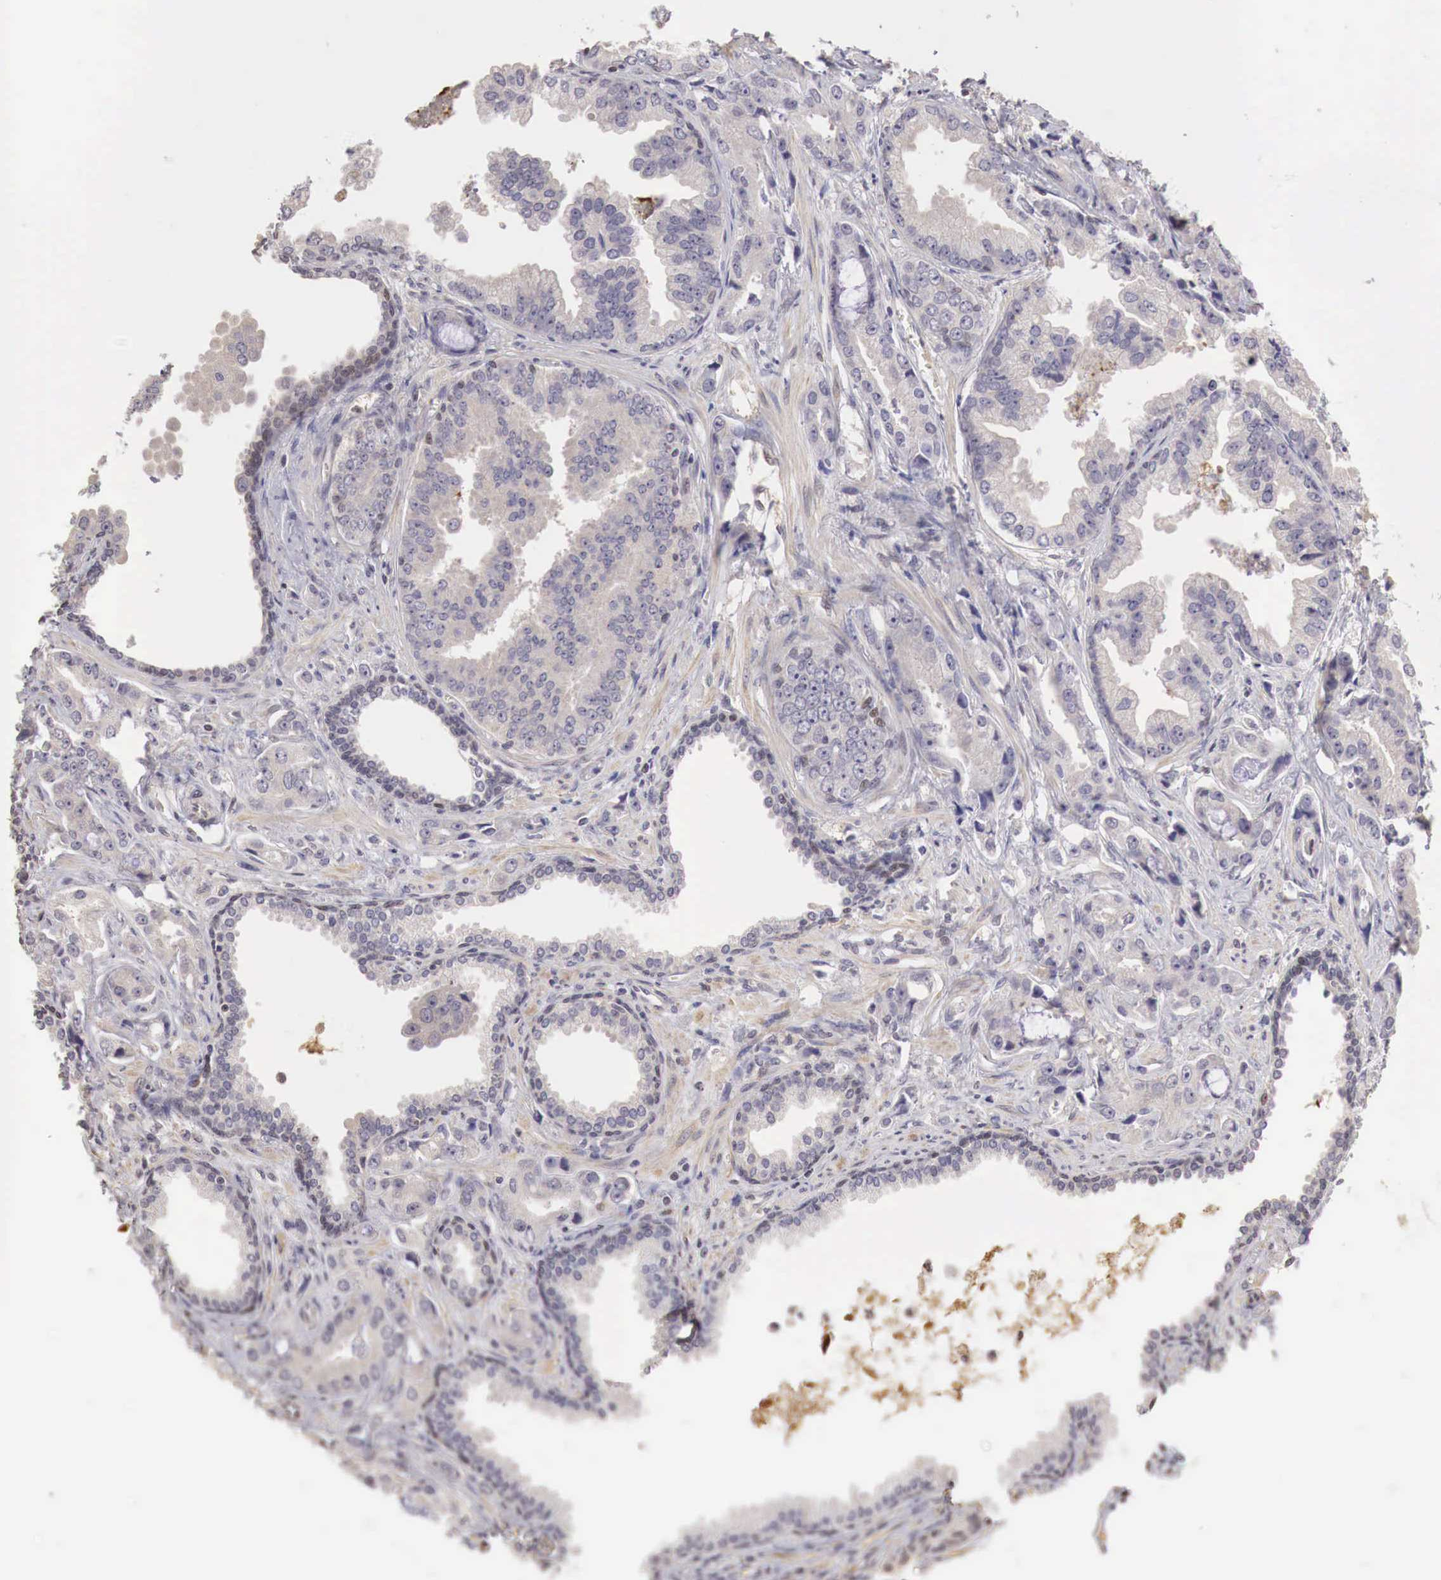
{"staining": {"intensity": "negative", "quantity": "none", "location": "none"}, "tissue": "prostate cancer", "cell_type": "Tumor cells", "image_type": "cancer", "snomed": [{"axis": "morphology", "description": "Adenocarcinoma, Low grade"}, {"axis": "topography", "description": "Prostate"}], "caption": "Prostate low-grade adenocarcinoma stained for a protein using IHC demonstrates no expression tumor cells.", "gene": "TBC1D9", "patient": {"sex": "male", "age": 65}}